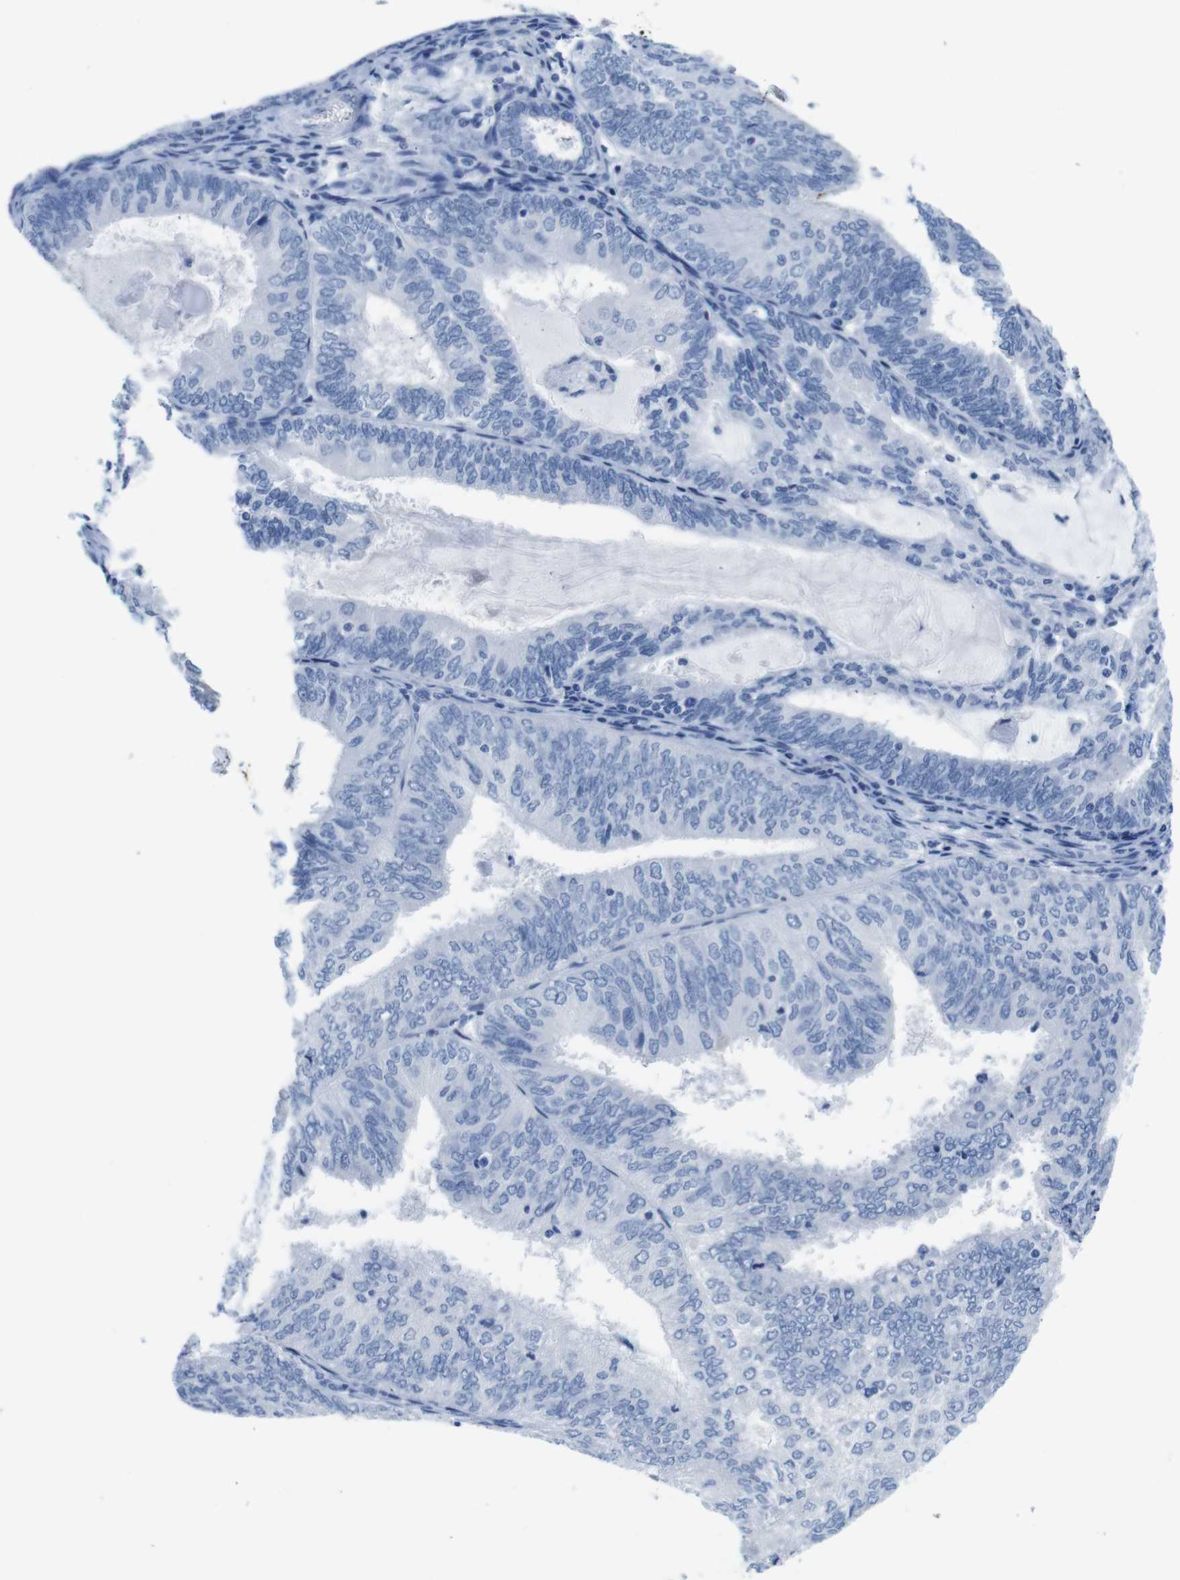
{"staining": {"intensity": "negative", "quantity": "none", "location": "none"}, "tissue": "endometrial cancer", "cell_type": "Tumor cells", "image_type": "cancer", "snomed": [{"axis": "morphology", "description": "Adenocarcinoma, NOS"}, {"axis": "topography", "description": "Endometrium"}], "caption": "The immunohistochemistry photomicrograph has no significant expression in tumor cells of endometrial cancer tissue.", "gene": "MAP6", "patient": {"sex": "female", "age": 81}}